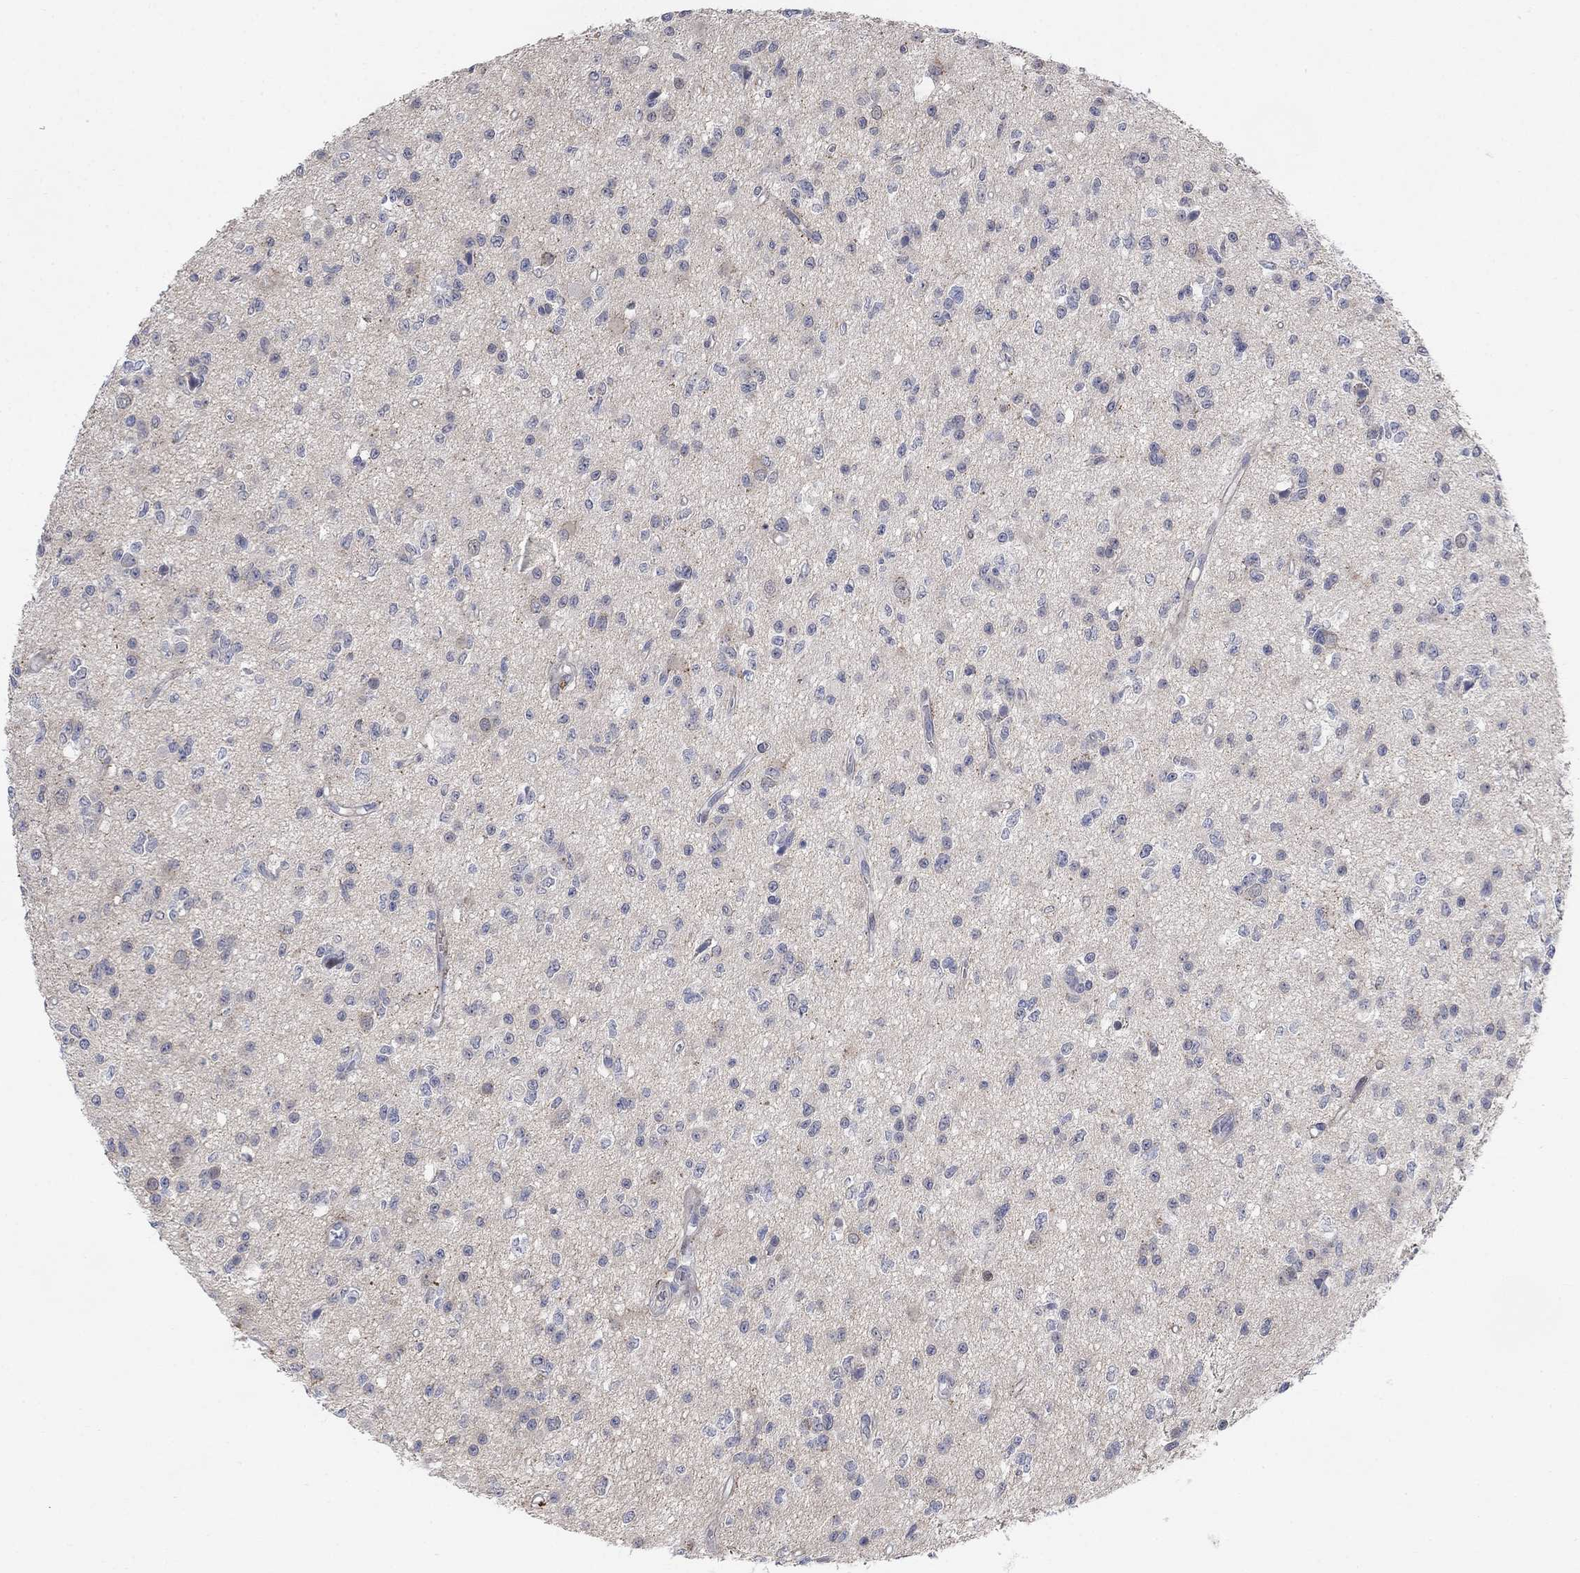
{"staining": {"intensity": "negative", "quantity": "none", "location": "none"}, "tissue": "glioma", "cell_type": "Tumor cells", "image_type": "cancer", "snomed": [{"axis": "morphology", "description": "Glioma, malignant, Low grade"}, {"axis": "topography", "description": "Brain"}], "caption": "This is an immunohistochemistry image of human malignant glioma (low-grade). There is no expression in tumor cells.", "gene": "CNTF", "patient": {"sex": "female", "age": 45}}